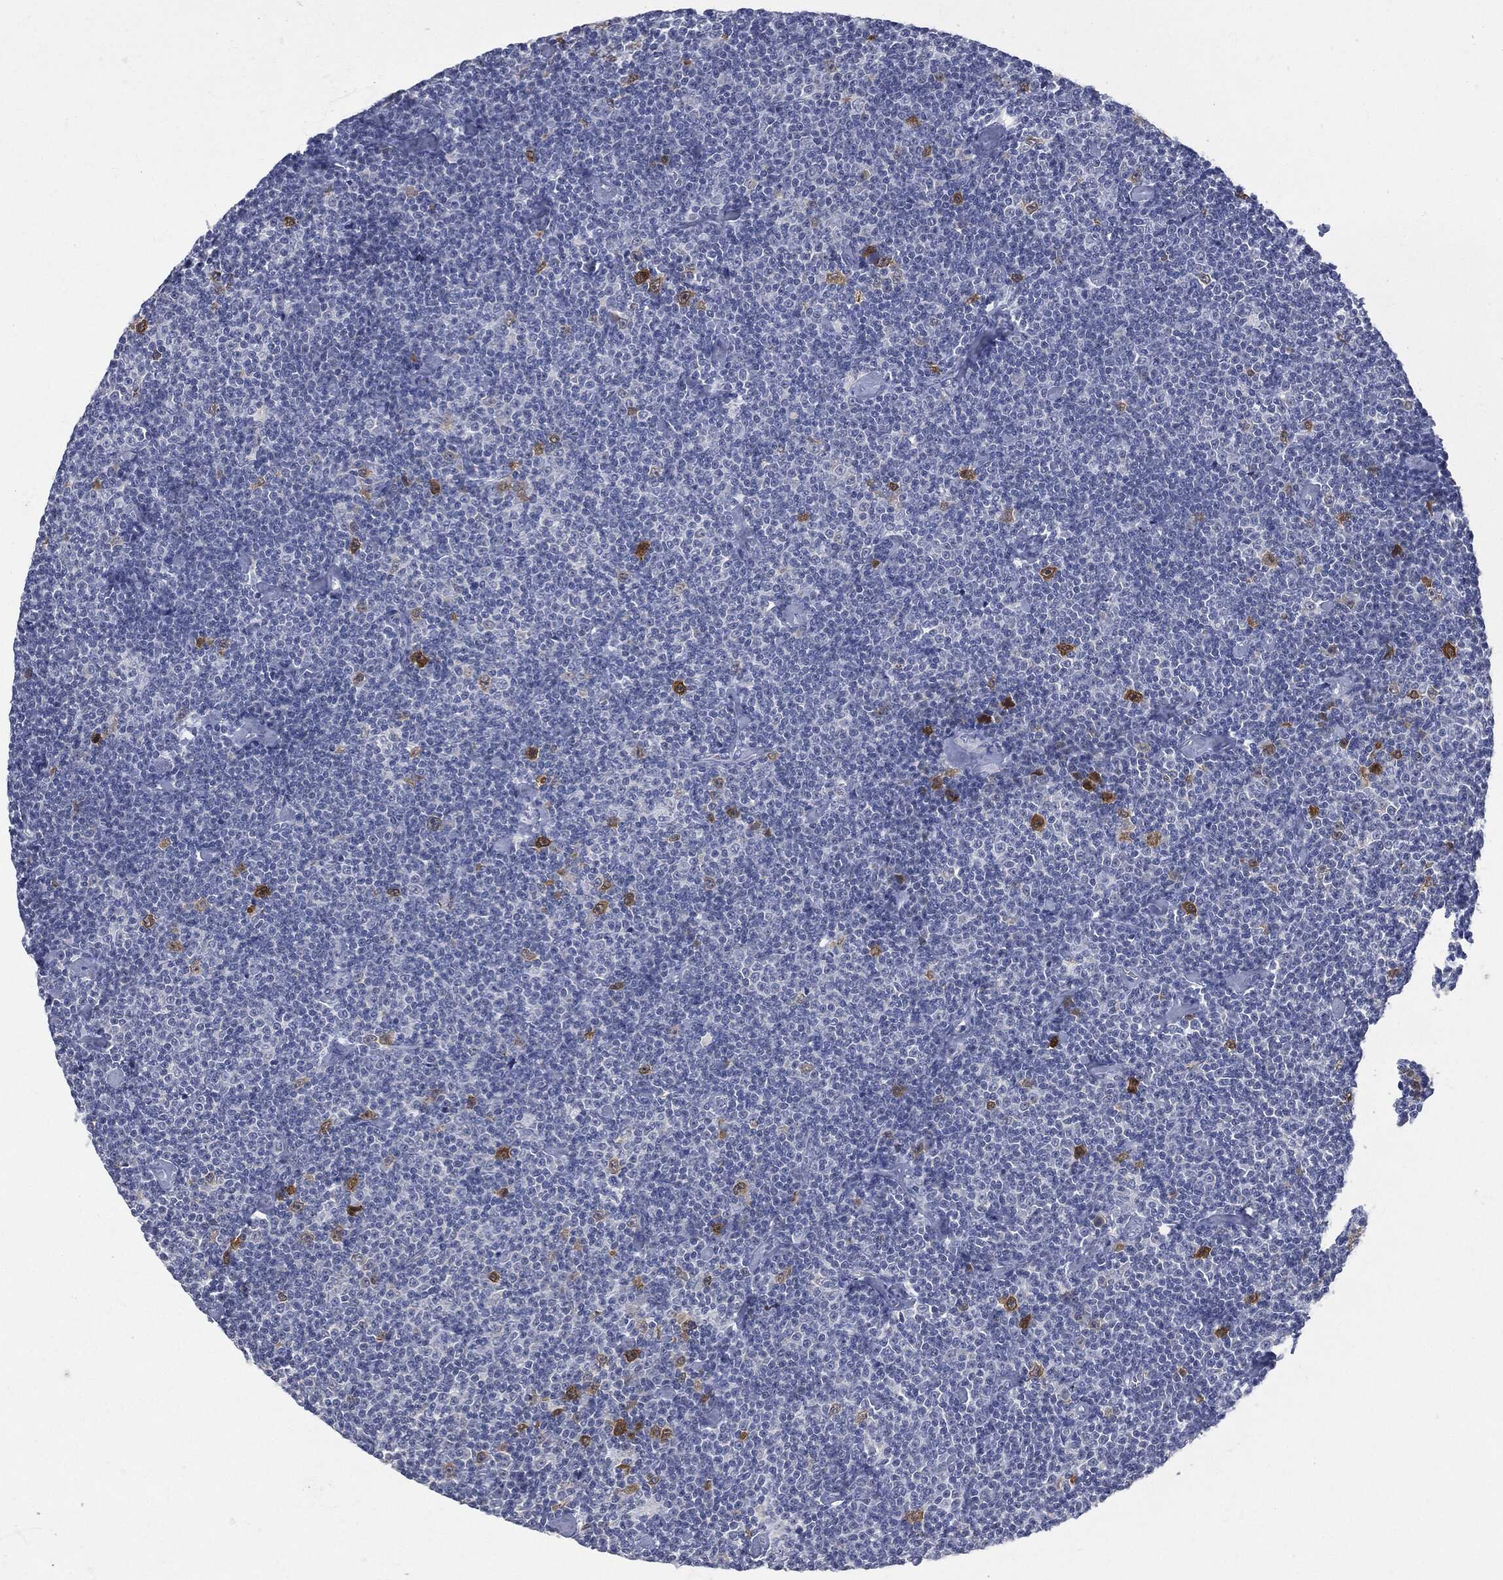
{"staining": {"intensity": "strong", "quantity": "<25%", "location": "cytoplasmic/membranous"}, "tissue": "lymphoma", "cell_type": "Tumor cells", "image_type": "cancer", "snomed": [{"axis": "morphology", "description": "Malignant lymphoma, non-Hodgkin's type, Low grade"}, {"axis": "topography", "description": "Lymph node"}], "caption": "Lymphoma tissue displays strong cytoplasmic/membranous positivity in approximately <25% of tumor cells", "gene": "UBE2C", "patient": {"sex": "male", "age": 81}}